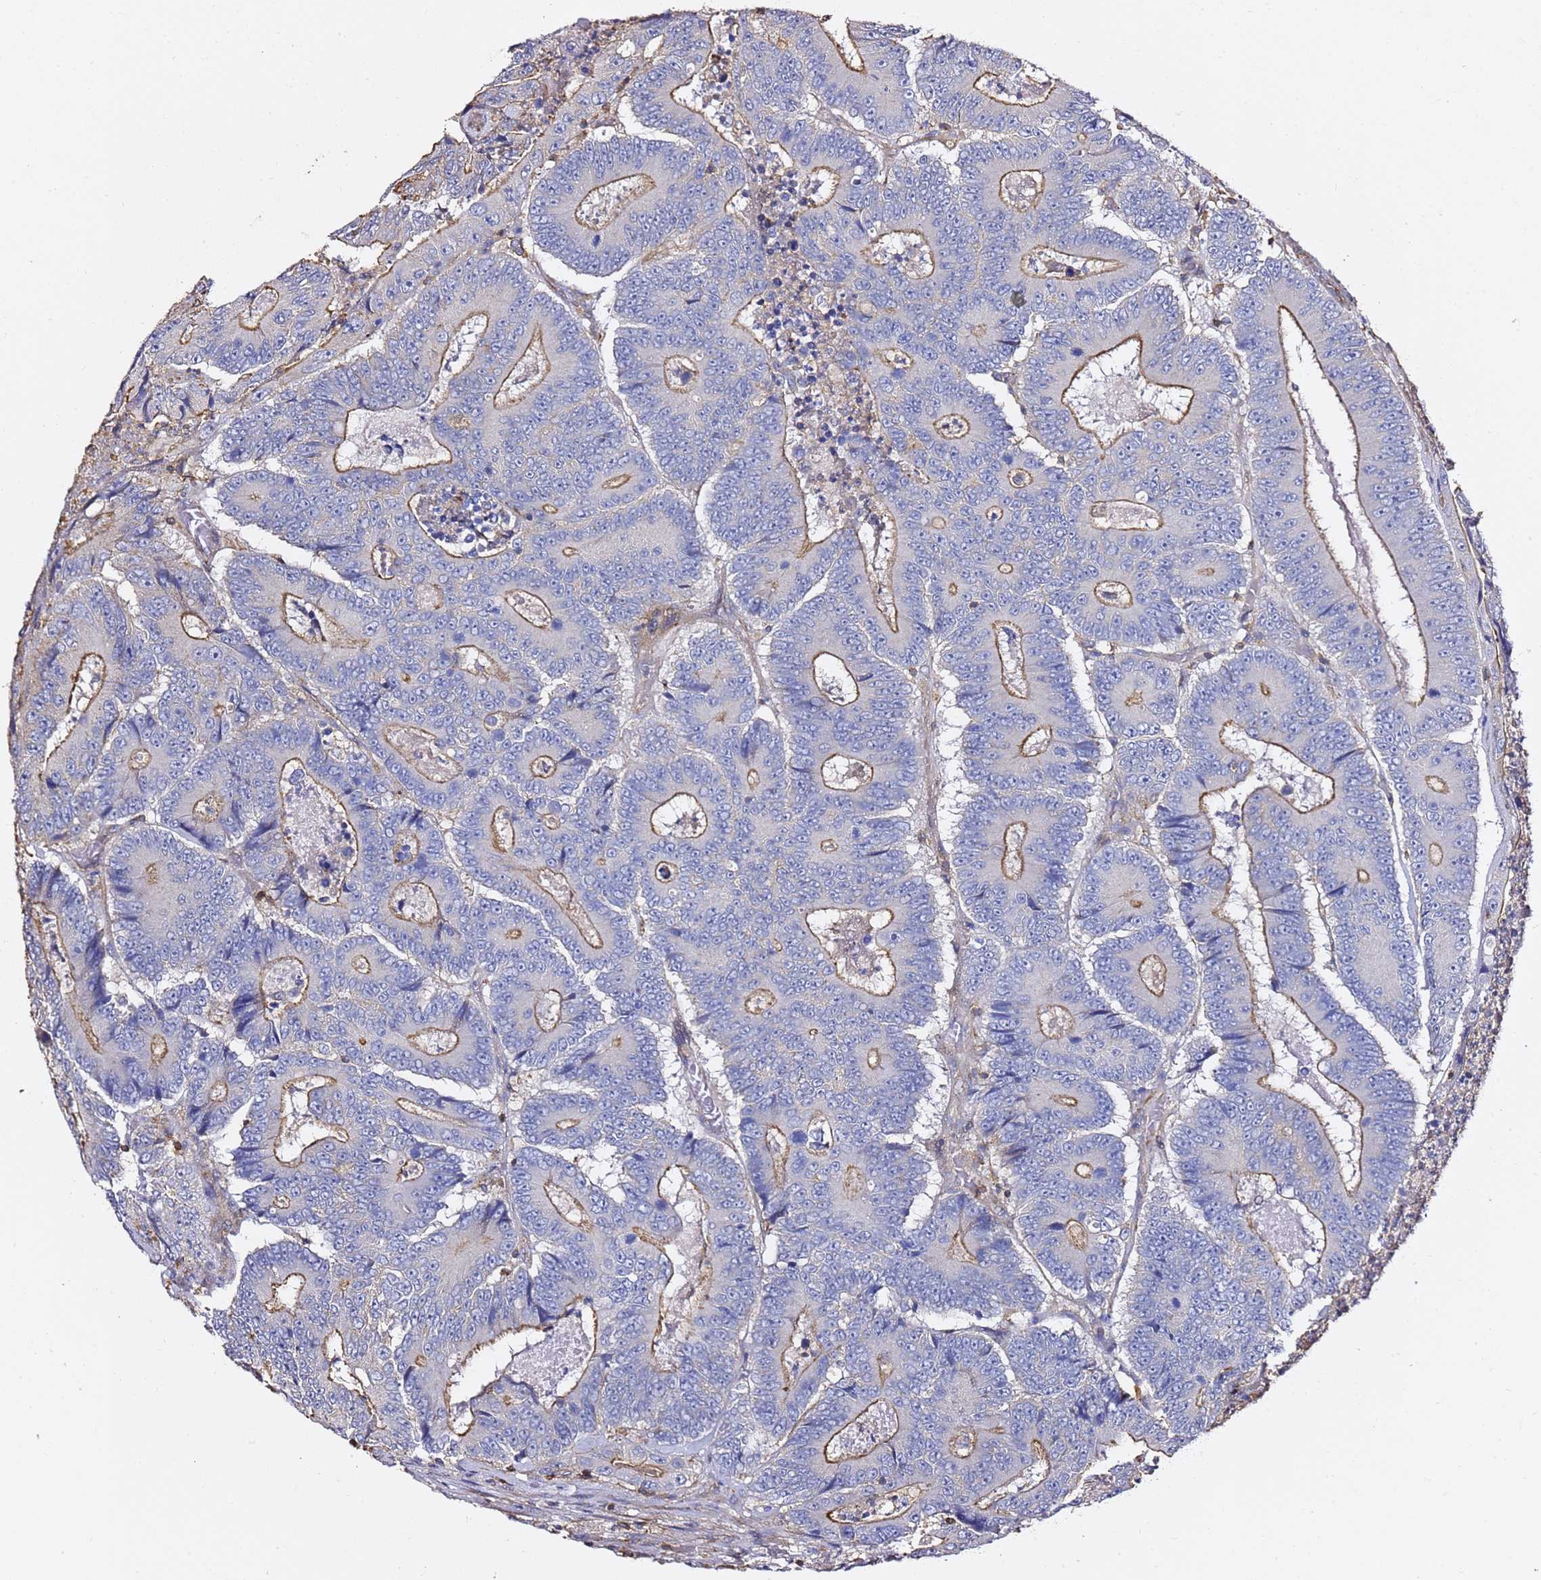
{"staining": {"intensity": "moderate", "quantity": "25%-75%", "location": "cytoplasmic/membranous"}, "tissue": "colorectal cancer", "cell_type": "Tumor cells", "image_type": "cancer", "snomed": [{"axis": "morphology", "description": "Adenocarcinoma, NOS"}, {"axis": "topography", "description": "Colon"}], "caption": "The photomicrograph shows staining of colorectal cancer, revealing moderate cytoplasmic/membranous protein positivity (brown color) within tumor cells.", "gene": "ZFP36L2", "patient": {"sex": "male", "age": 83}}